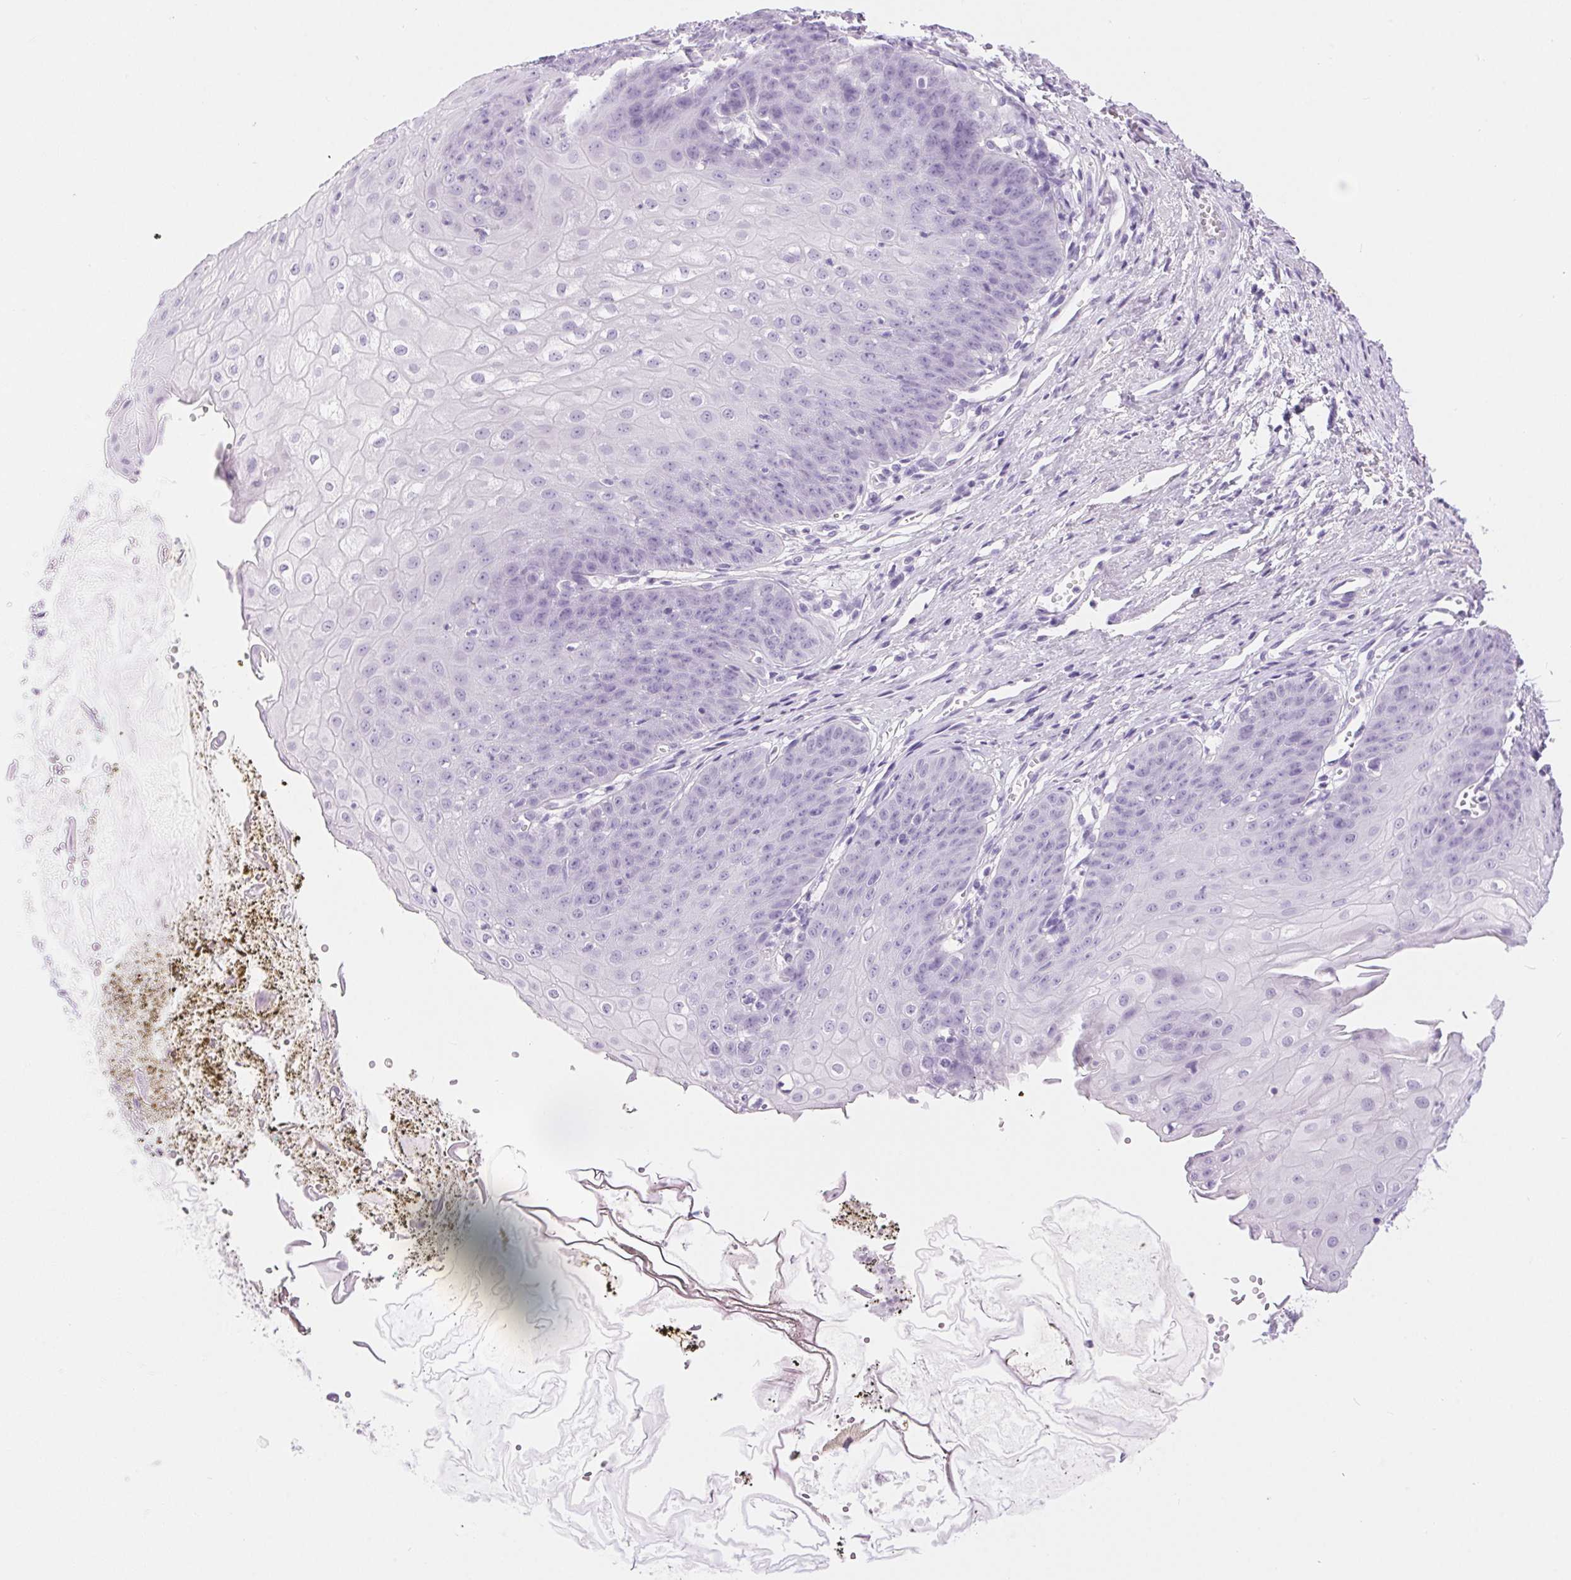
{"staining": {"intensity": "negative", "quantity": "none", "location": "none"}, "tissue": "esophagus", "cell_type": "Squamous epithelial cells", "image_type": "normal", "snomed": [{"axis": "morphology", "description": "Normal tissue, NOS"}, {"axis": "topography", "description": "Esophagus"}], "caption": "An image of human esophagus is negative for staining in squamous epithelial cells. (Stains: DAB IHC with hematoxylin counter stain, Microscopy: brightfield microscopy at high magnification).", "gene": "XDH", "patient": {"sex": "male", "age": 71}}